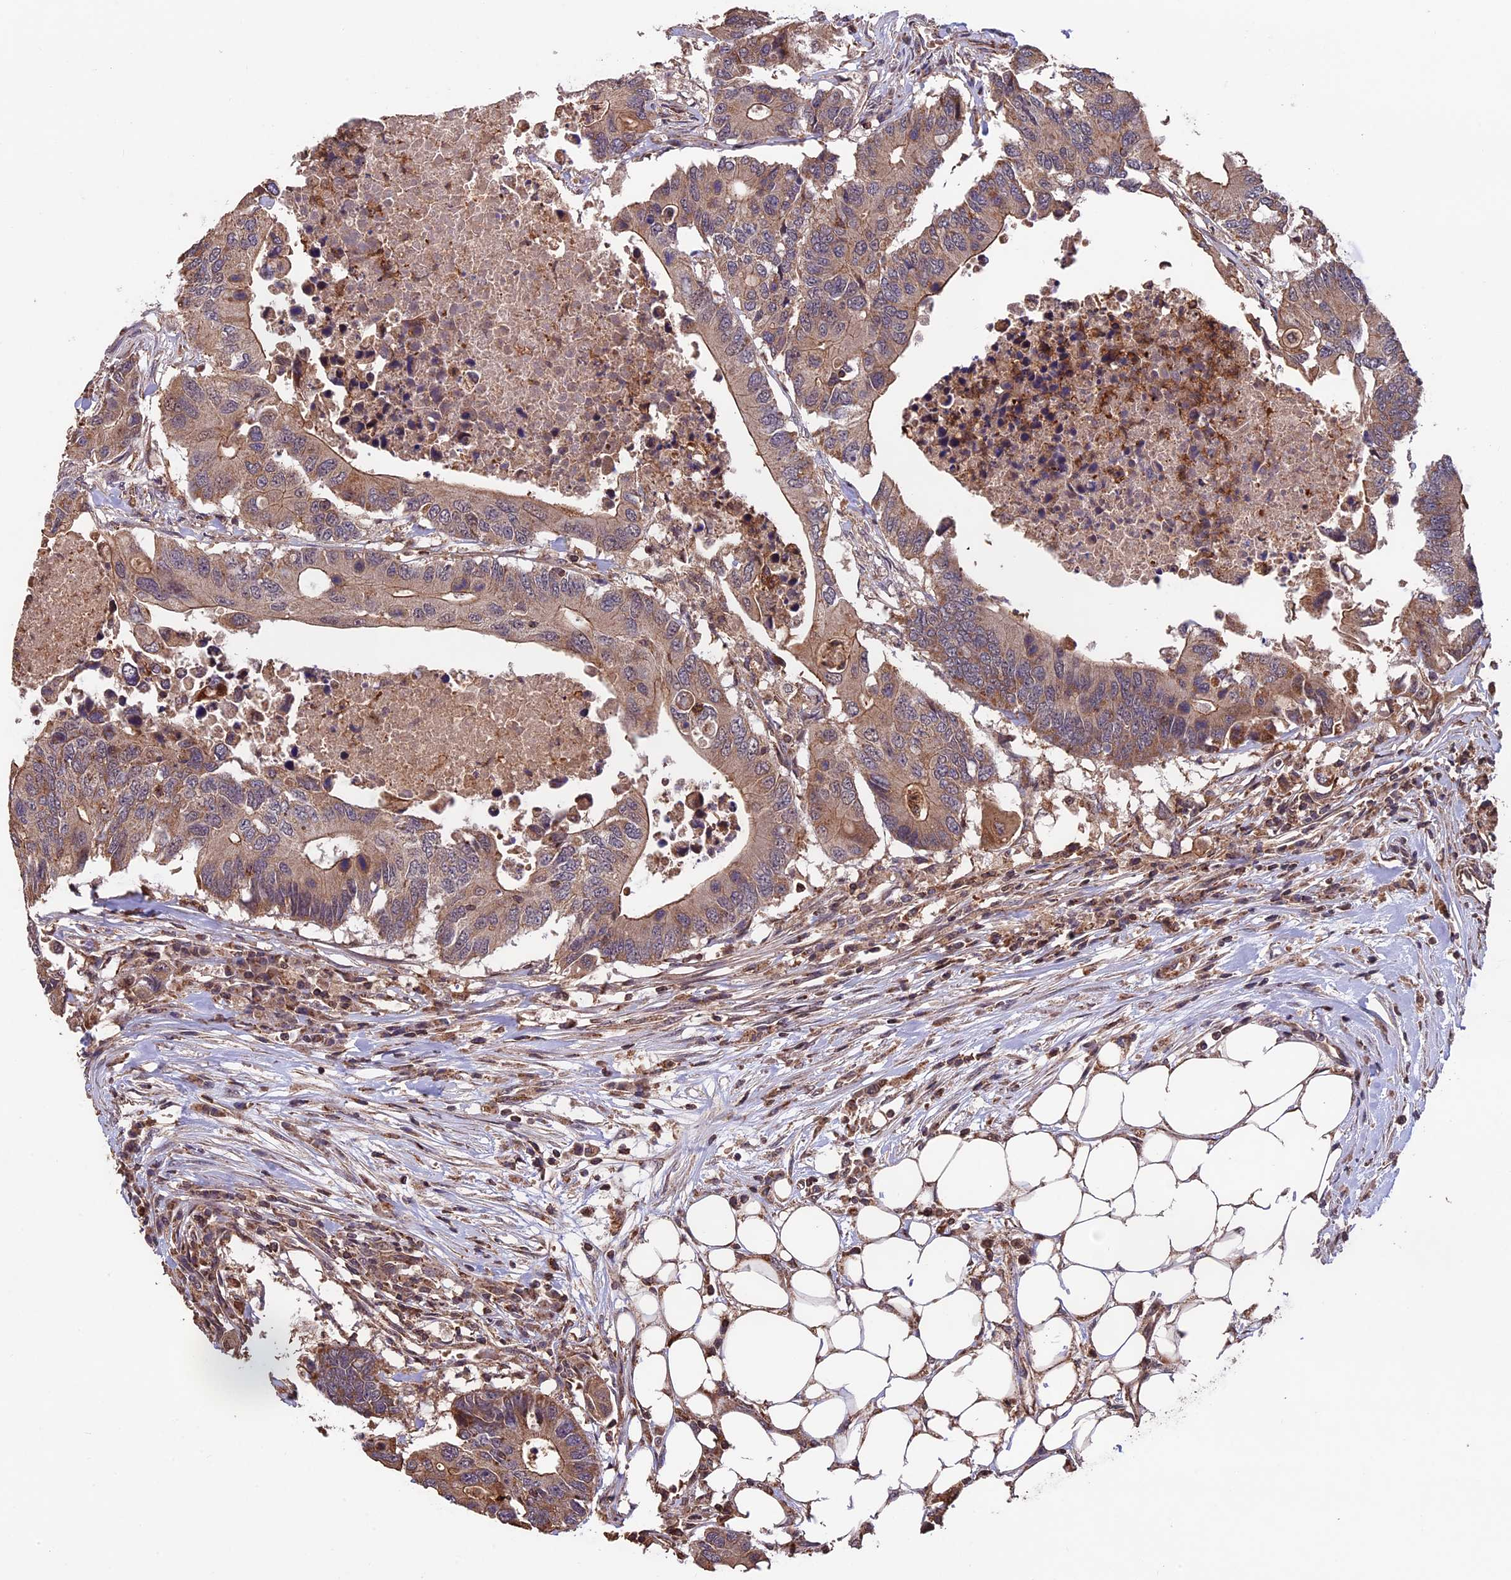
{"staining": {"intensity": "moderate", "quantity": ">75%", "location": "cytoplasmic/membranous"}, "tissue": "colorectal cancer", "cell_type": "Tumor cells", "image_type": "cancer", "snomed": [{"axis": "morphology", "description": "Adenocarcinoma, NOS"}, {"axis": "topography", "description": "Colon"}], "caption": "IHC of adenocarcinoma (colorectal) displays medium levels of moderate cytoplasmic/membranous staining in approximately >75% of tumor cells.", "gene": "PKD2L2", "patient": {"sex": "male", "age": 71}}